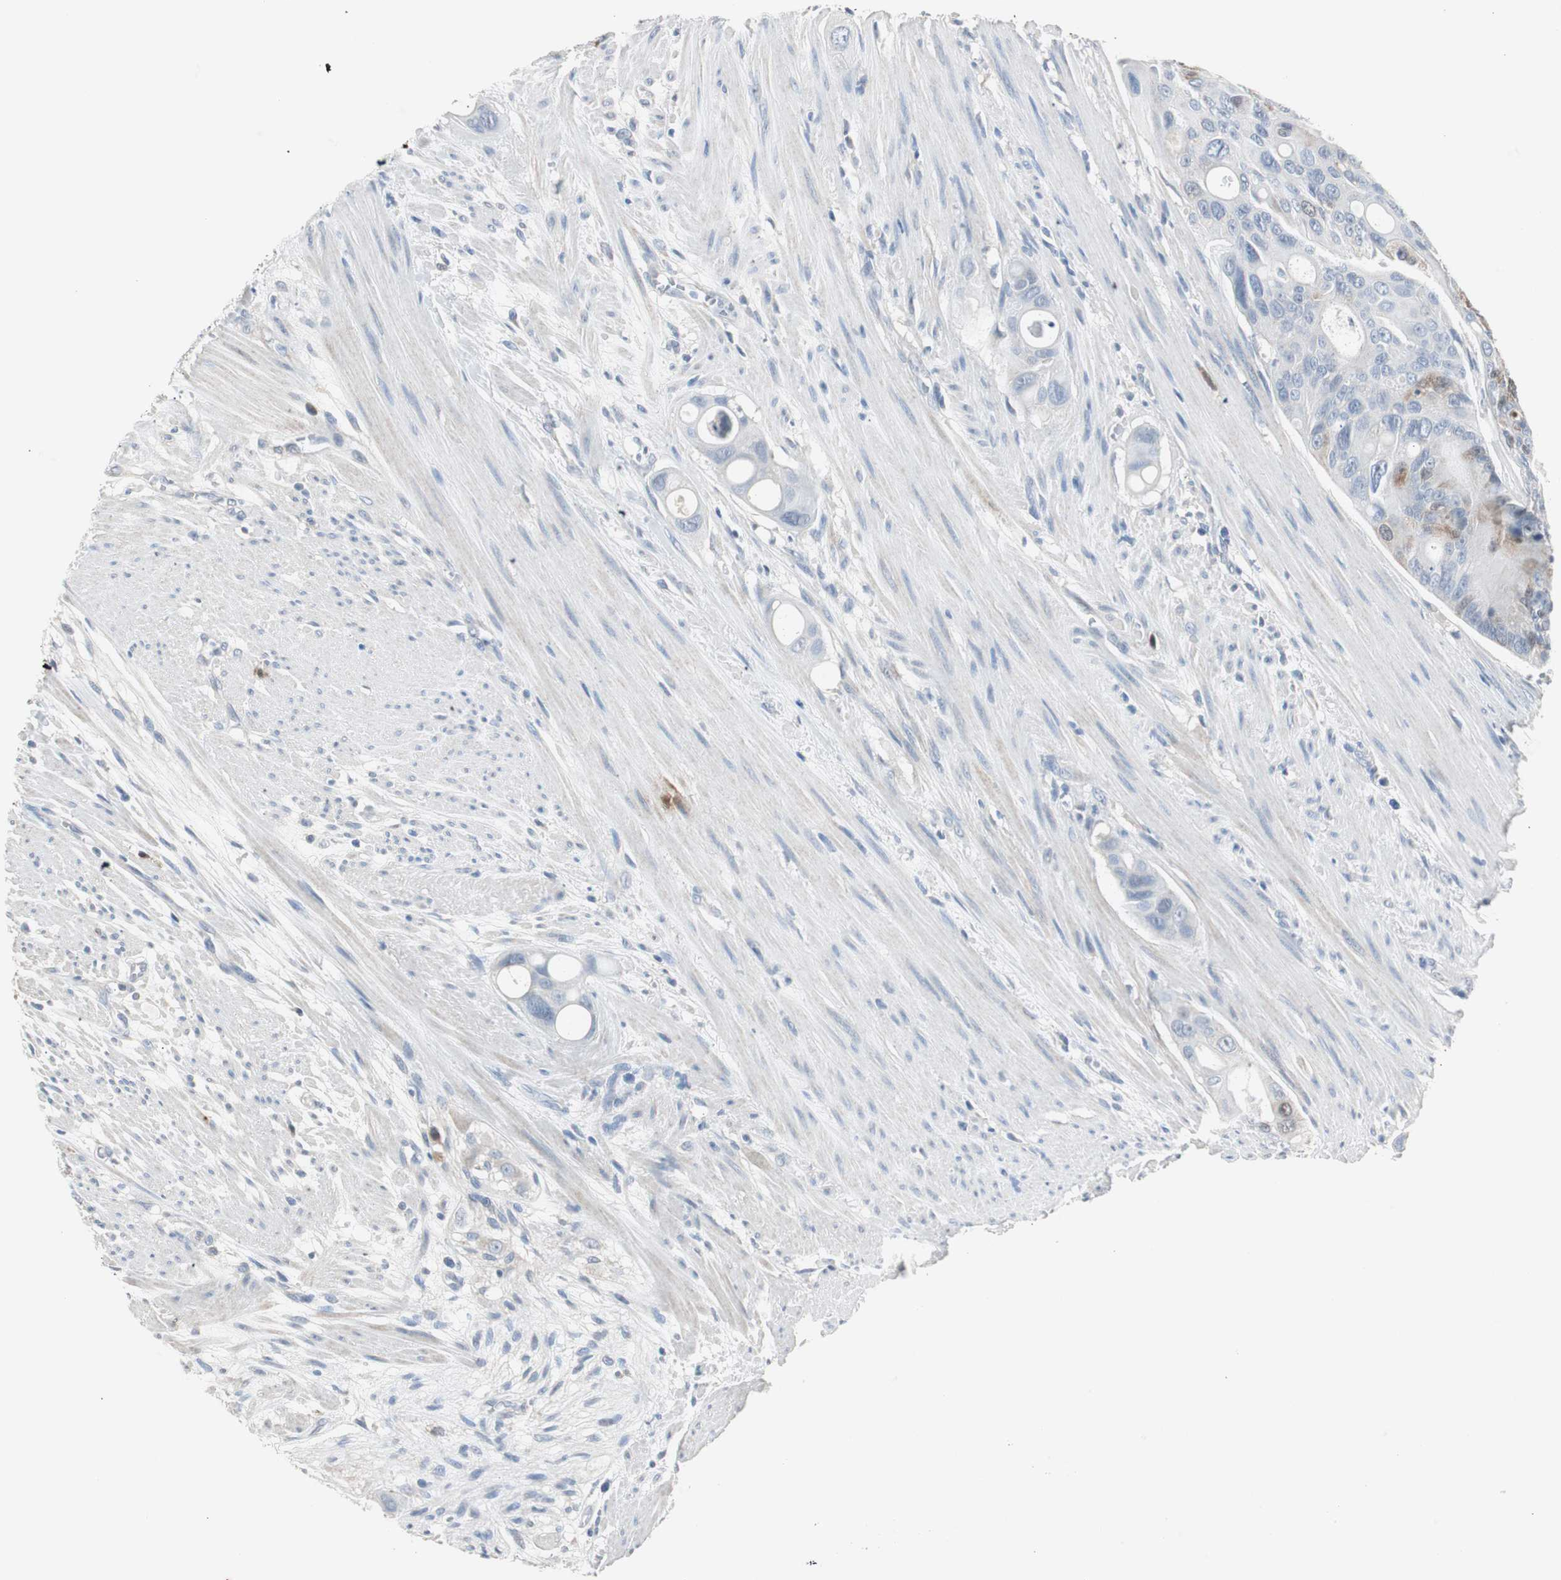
{"staining": {"intensity": "strong", "quantity": "25%-75%", "location": "cytoplasmic/membranous"}, "tissue": "colorectal cancer", "cell_type": "Tumor cells", "image_type": "cancer", "snomed": [{"axis": "morphology", "description": "Adenocarcinoma, NOS"}, {"axis": "topography", "description": "Colon"}], "caption": "Brown immunohistochemical staining in colorectal cancer exhibits strong cytoplasmic/membranous positivity in about 25%-75% of tumor cells. The protein of interest is shown in brown color, while the nuclei are stained blue.", "gene": "TK1", "patient": {"sex": "female", "age": 57}}